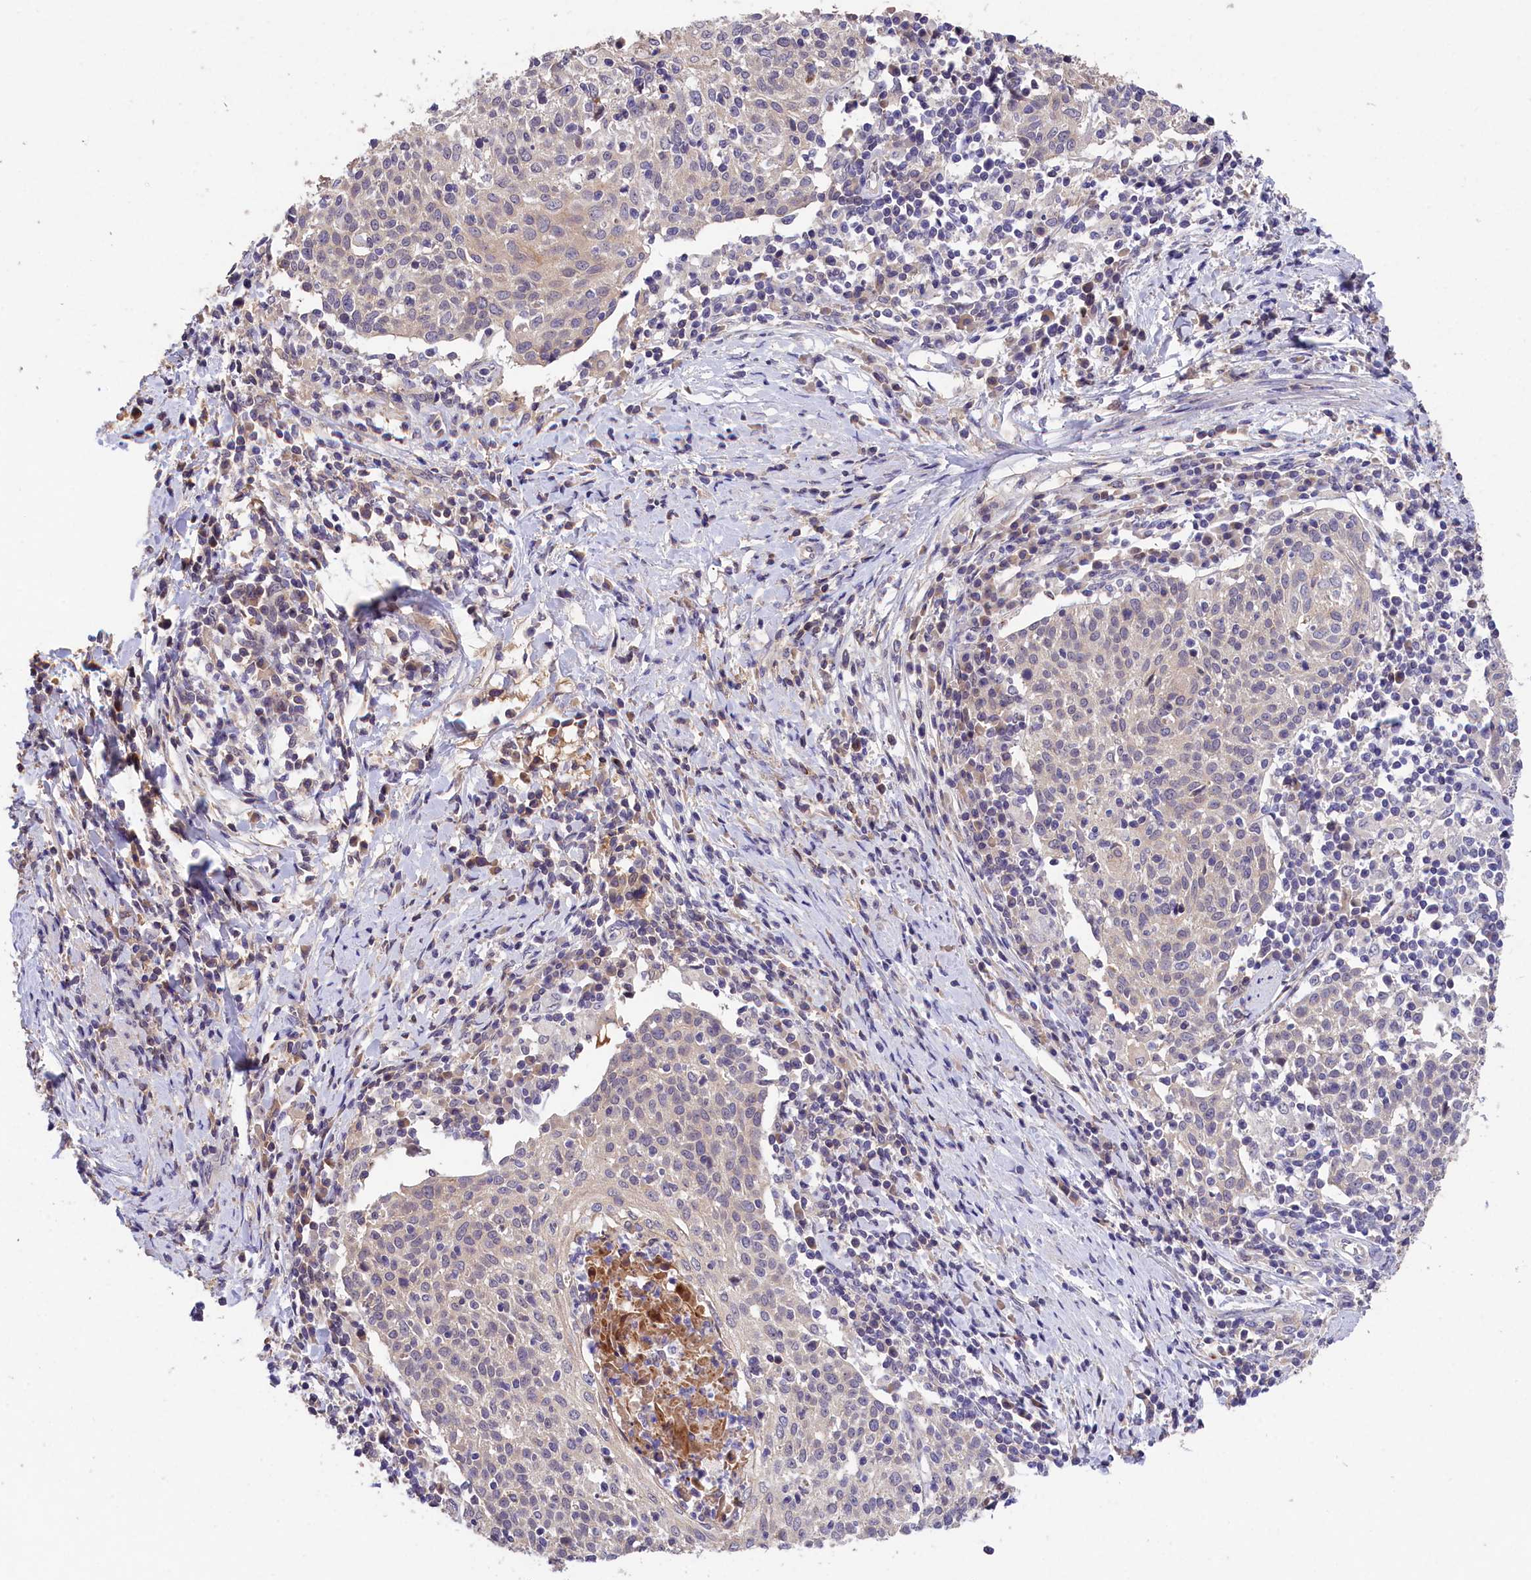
{"staining": {"intensity": "negative", "quantity": "none", "location": "none"}, "tissue": "cervical cancer", "cell_type": "Tumor cells", "image_type": "cancer", "snomed": [{"axis": "morphology", "description": "Squamous cell carcinoma, NOS"}, {"axis": "topography", "description": "Cervix"}], "caption": "High magnification brightfield microscopy of squamous cell carcinoma (cervical) stained with DAB (brown) and counterstained with hematoxylin (blue): tumor cells show no significant positivity.", "gene": "PHAF1", "patient": {"sex": "female", "age": 52}}